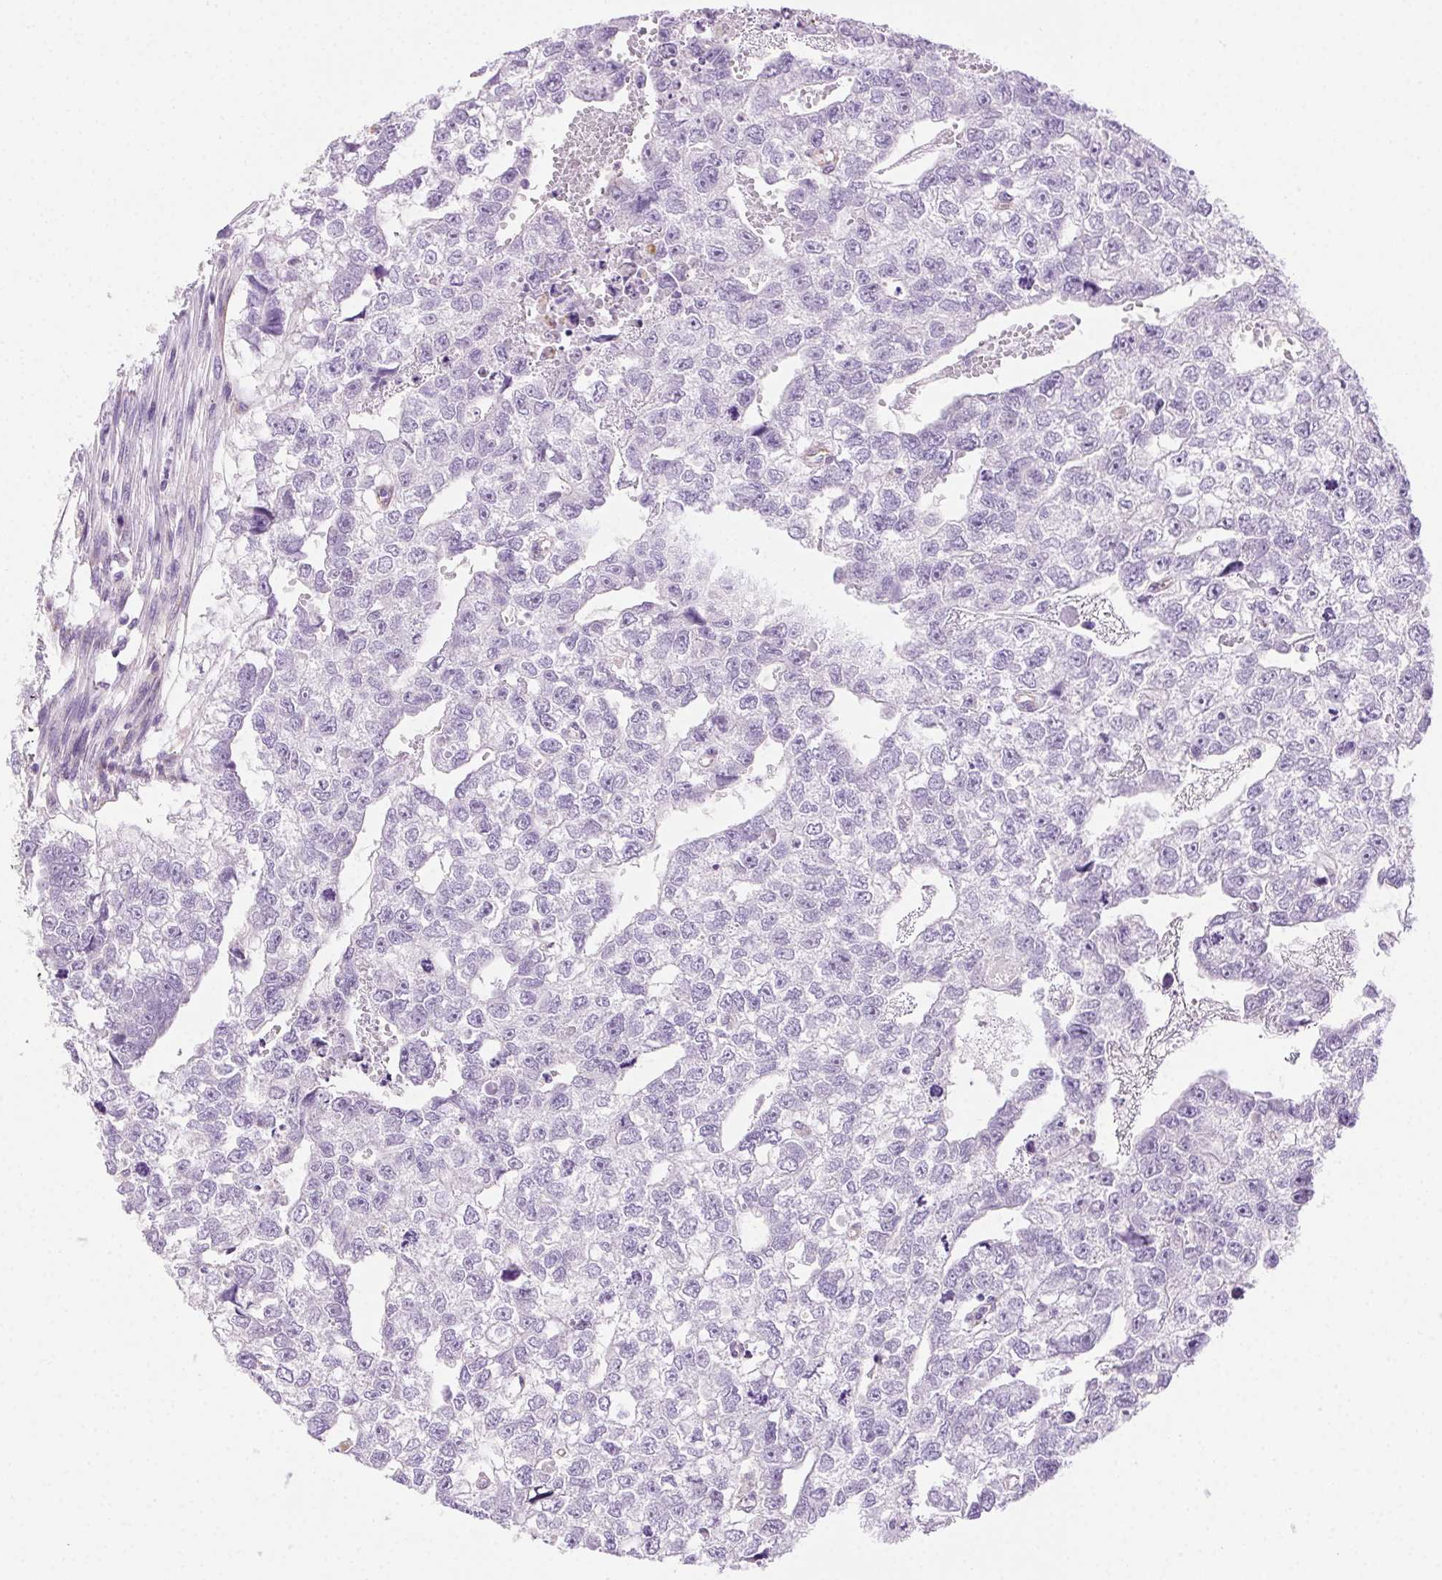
{"staining": {"intensity": "negative", "quantity": "none", "location": "none"}, "tissue": "testis cancer", "cell_type": "Tumor cells", "image_type": "cancer", "snomed": [{"axis": "morphology", "description": "Carcinoma, Embryonal, NOS"}, {"axis": "morphology", "description": "Teratoma, malignant, NOS"}, {"axis": "topography", "description": "Testis"}], "caption": "IHC micrograph of neoplastic tissue: human testis cancer stained with DAB displays no significant protein staining in tumor cells. (DAB immunohistochemistry, high magnification).", "gene": "SHCBP1L", "patient": {"sex": "male", "age": 44}}